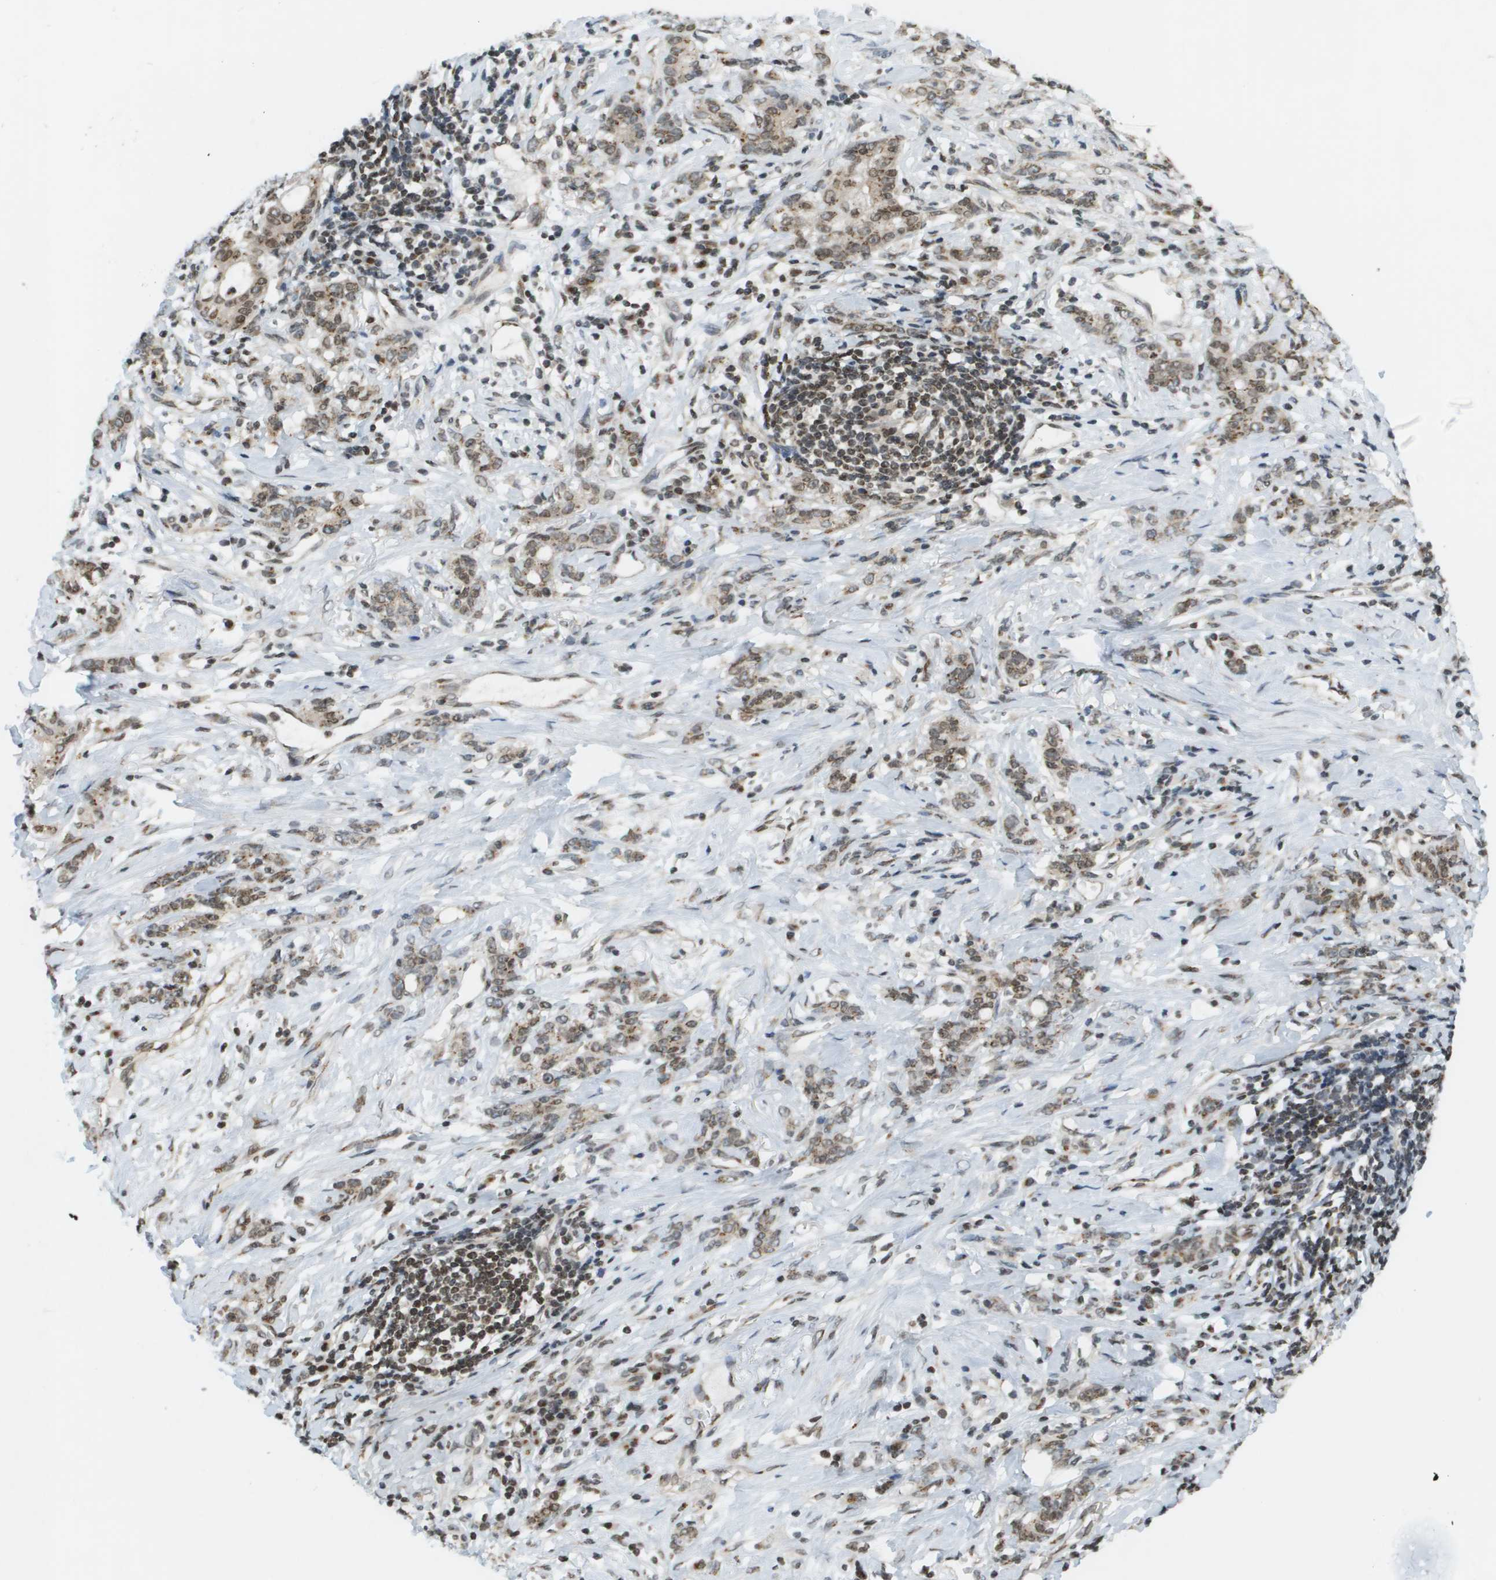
{"staining": {"intensity": "moderate", "quantity": ">75%", "location": "cytoplasmic/membranous,nuclear"}, "tissue": "stomach cancer", "cell_type": "Tumor cells", "image_type": "cancer", "snomed": [{"axis": "morphology", "description": "Adenocarcinoma, NOS"}, {"axis": "topography", "description": "Stomach, lower"}], "caption": "Protein staining of adenocarcinoma (stomach) tissue displays moderate cytoplasmic/membranous and nuclear expression in approximately >75% of tumor cells. Ihc stains the protein in brown and the nuclei are stained blue.", "gene": "EVC", "patient": {"sex": "male", "age": 88}}